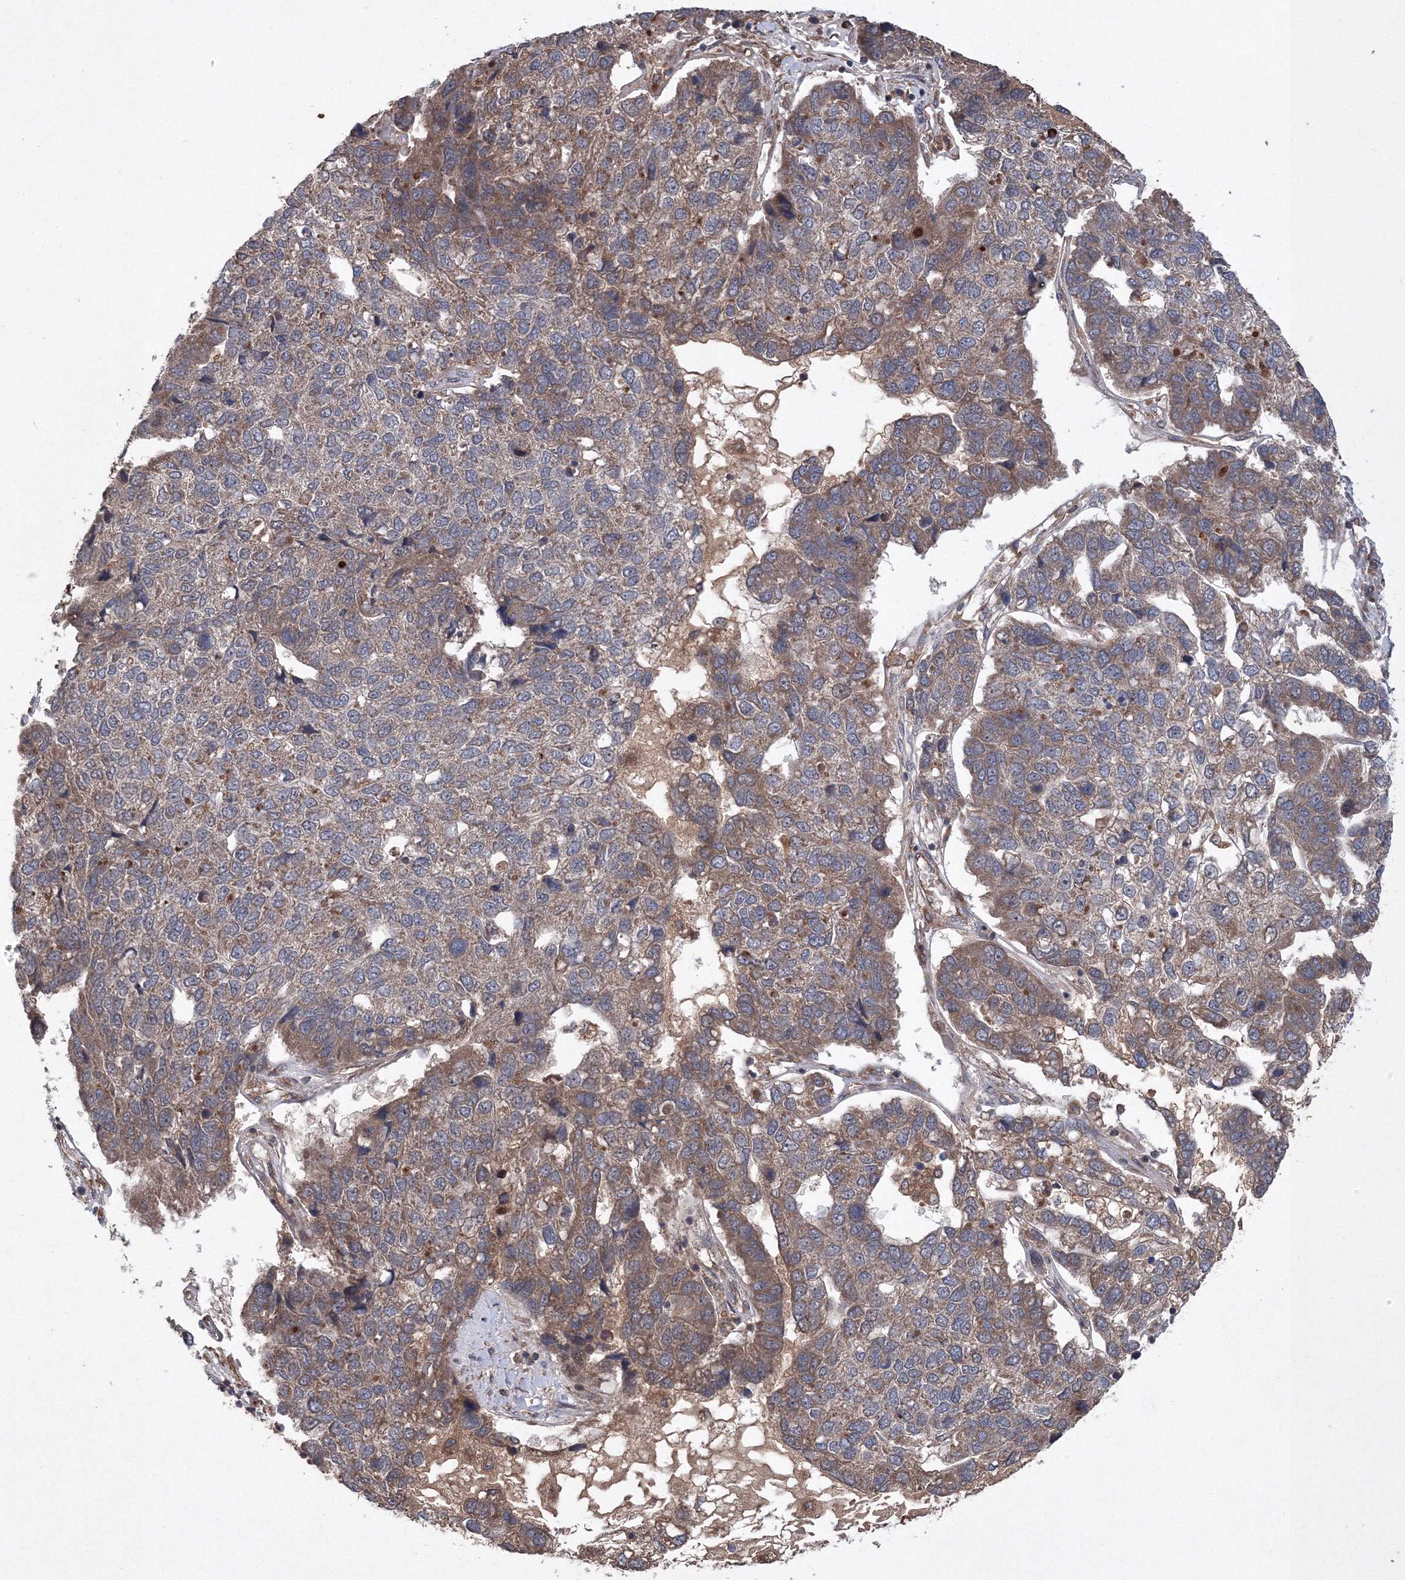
{"staining": {"intensity": "weak", "quantity": "25%-75%", "location": "cytoplasmic/membranous"}, "tissue": "pancreatic cancer", "cell_type": "Tumor cells", "image_type": "cancer", "snomed": [{"axis": "morphology", "description": "Adenocarcinoma, NOS"}, {"axis": "topography", "description": "Pancreas"}], "caption": "Pancreatic cancer (adenocarcinoma) stained with DAB (3,3'-diaminobenzidine) immunohistochemistry (IHC) exhibits low levels of weak cytoplasmic/membranous staining in about 25%-75% of tumor cells.", "gene": "ATG3", "patient": {"sex": "female", "age": 61}}